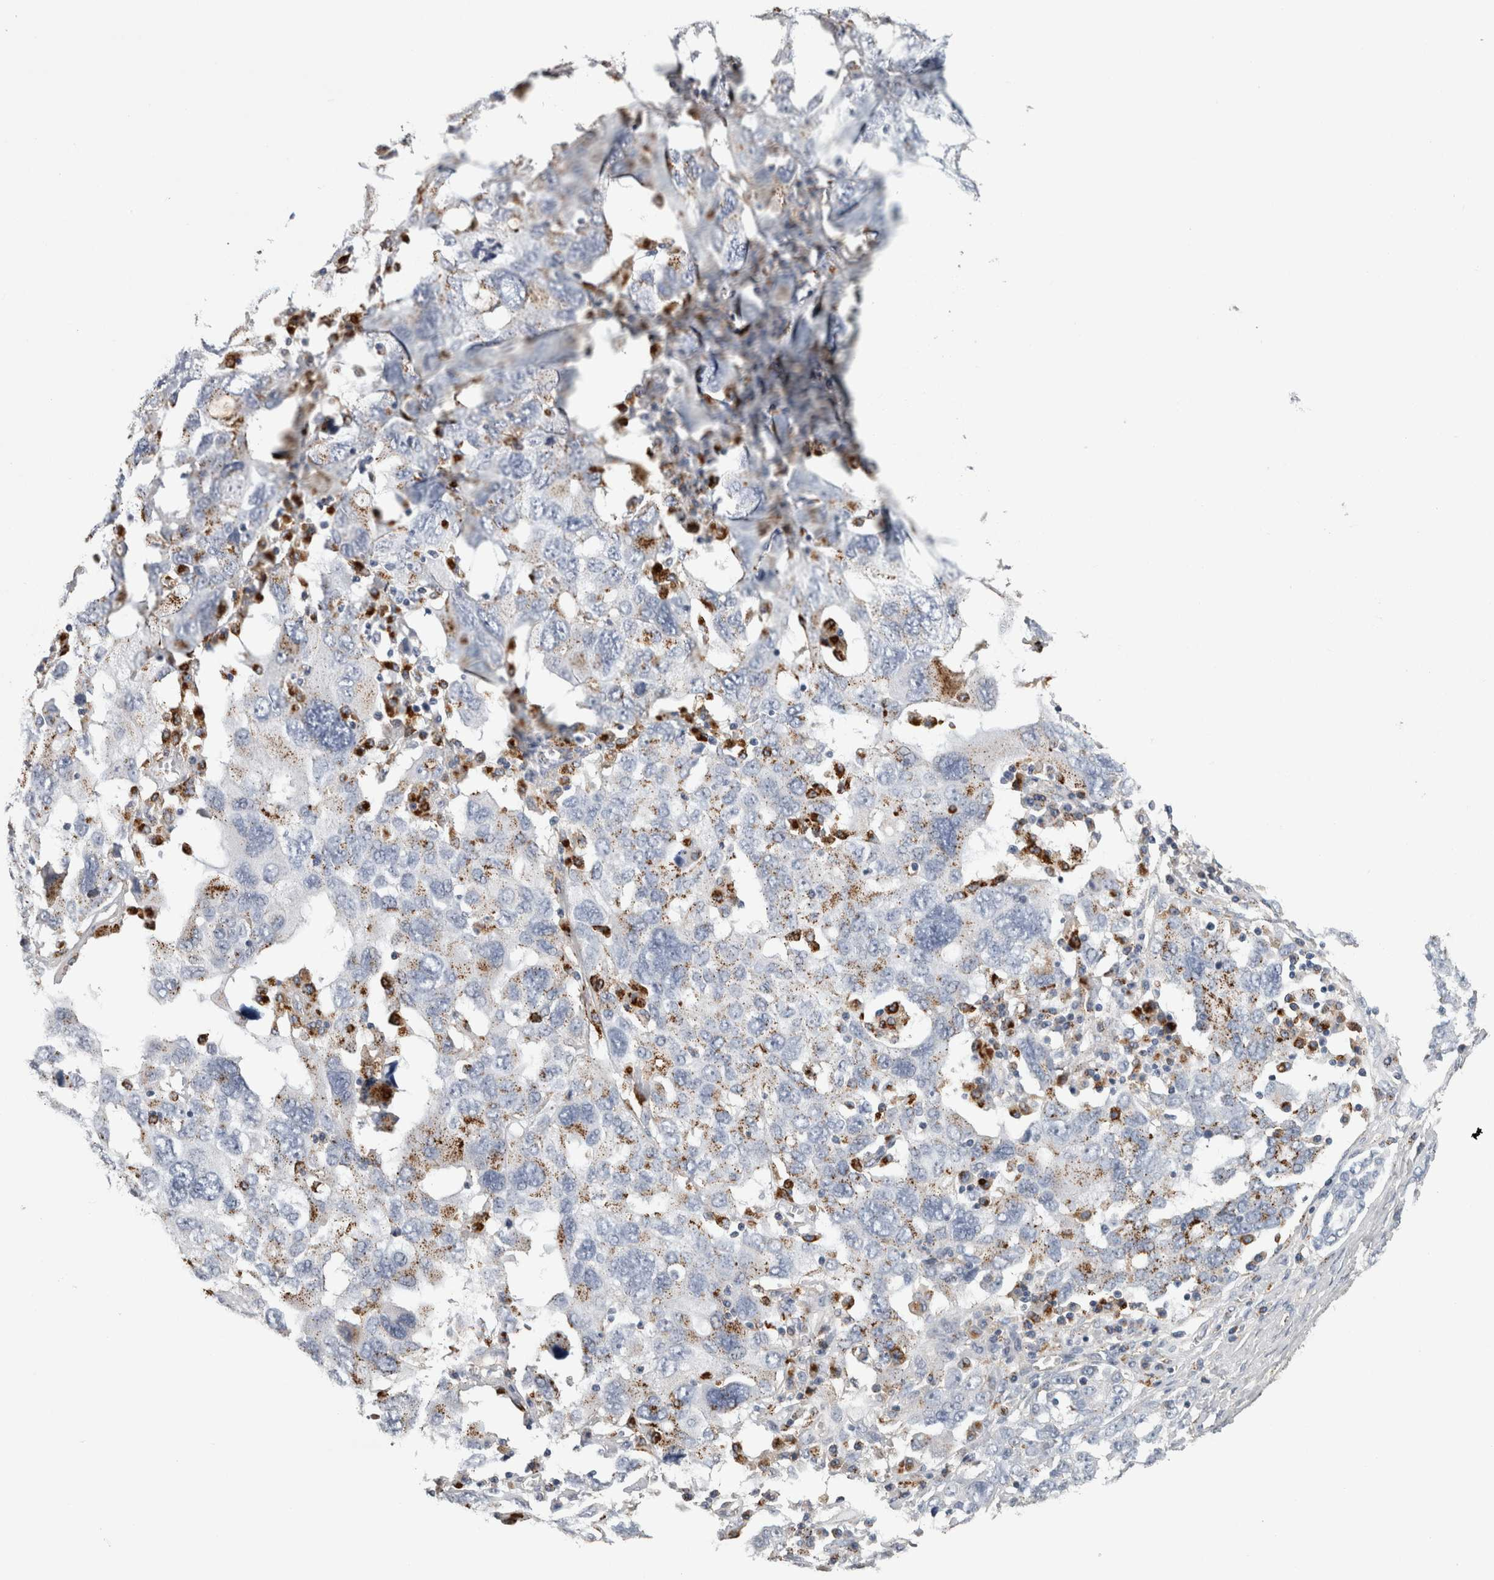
{"staining": {"intensity": "weak", "quantity": "25%-75%", "location": "cytoplasmic/membranous"}, "tissue": "ovarian cancer", "cell_type": "Tumor cells", "image_type": "cancer", "snomed": [{"axis": "morphology", "description": "Carcinoma, endometroid"}, {"axis": "topography", "description": "Ovary"}], "caption": "Immunohistochemistry (DAB (3,3'-diaminobenzidine)) staining of endometroid carcinoma (ovarian) demonstrates weak cytoplasmic/membranous protein staining in about 25%-75% of tumor cells.", "gene": "DPP7", "patient": {"sex": "female", "age": 62}}